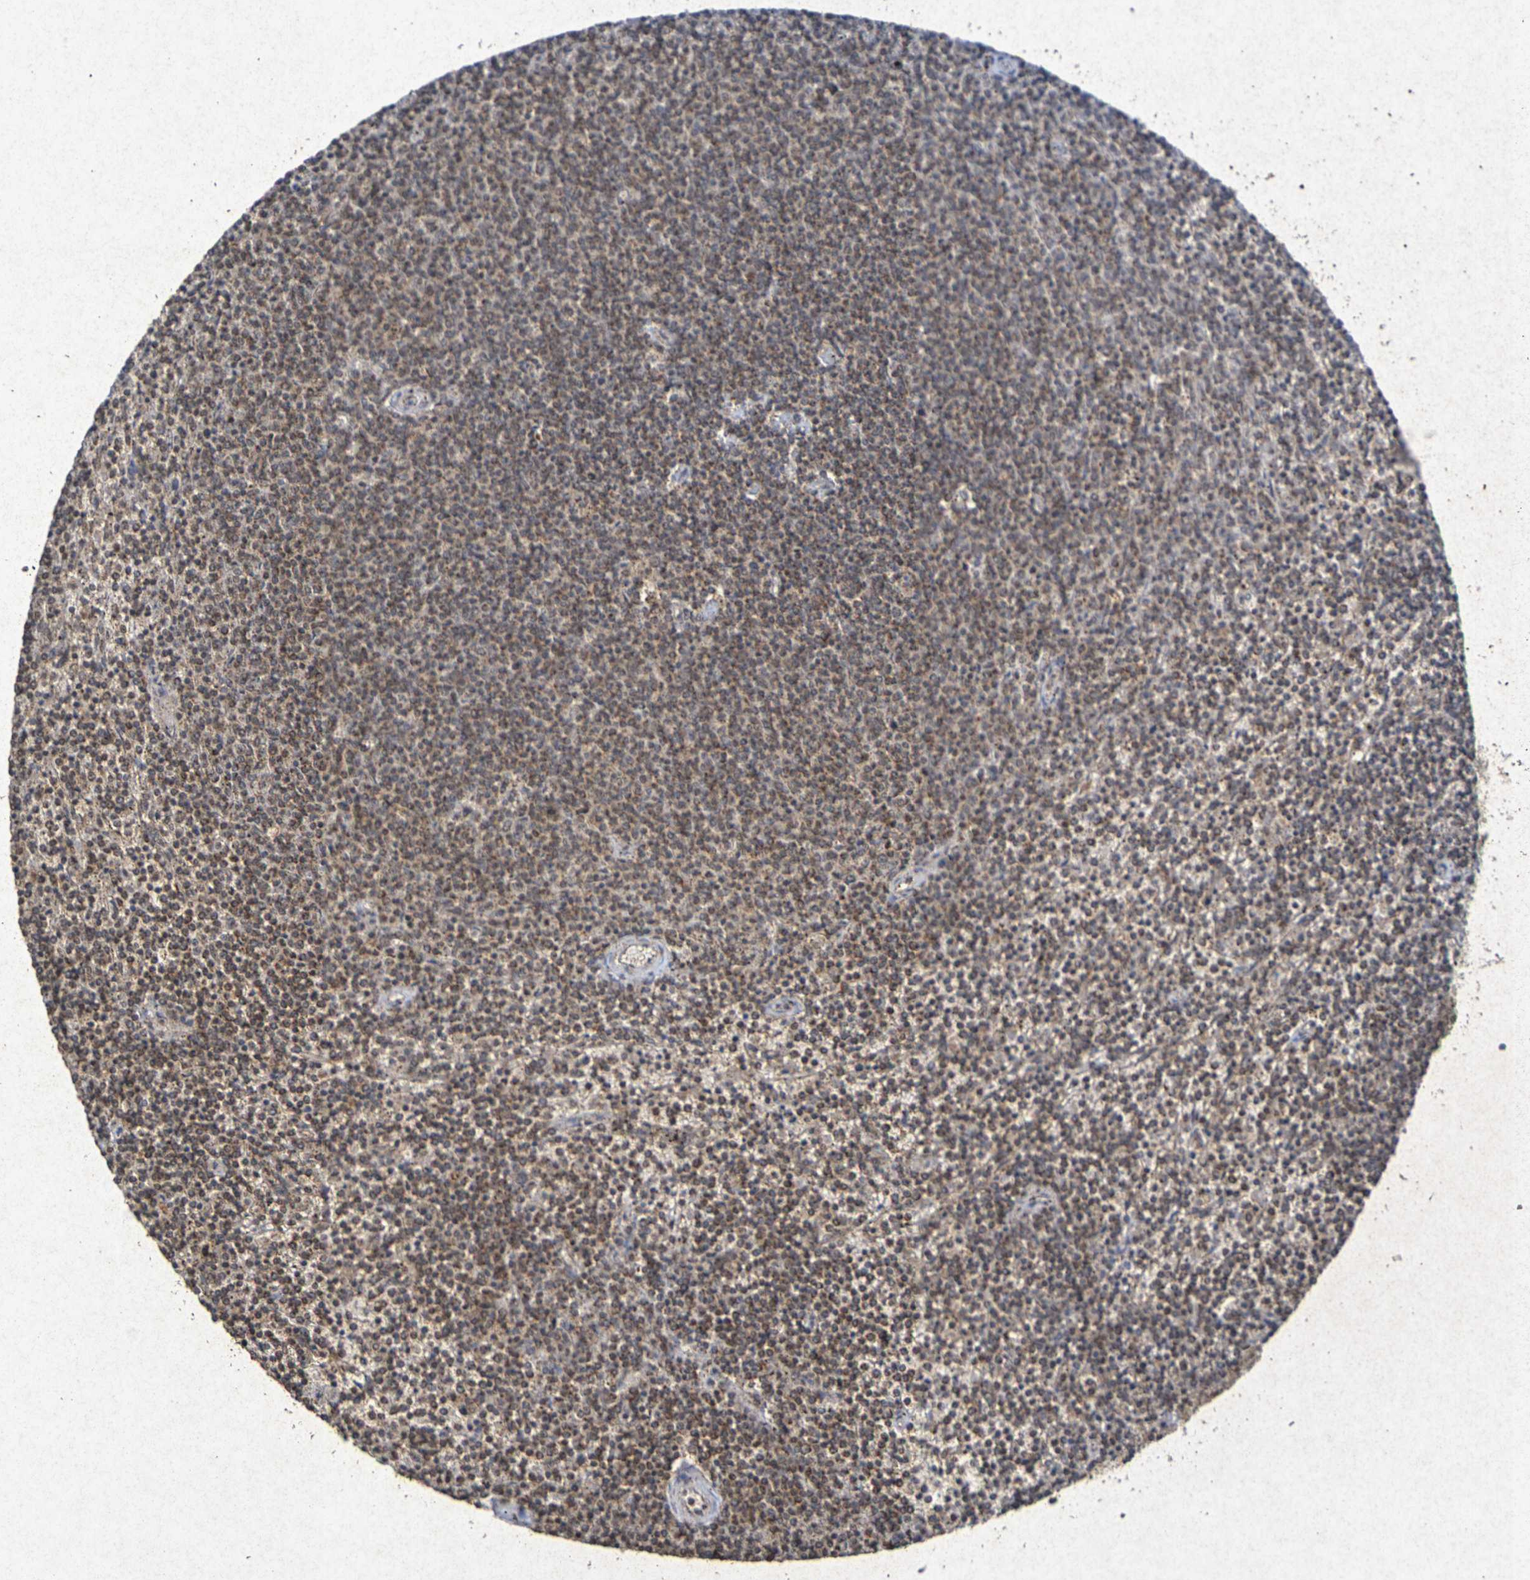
{"staining": {"intensity": "moderate", "quantity": ">75%", "location": "cytoplasmic/membranous,nuclear"}, "tissue": "lymphoma", "cell_type": "Tumor cells", "image_type": "cancer", "snomed": [{"axis": "morphology", "description": "Malignant lymphoma, non-Hodgkin's type, Low grade"}, {"axis": "topography", "description": "Spleen"}], "caption": "Protein analysis of malignant lymphoma, non-Hodgkin's type (low-grade) tissue exhibits moderate cytoplasmic/membranous and nuclear staining in approximately >75% of tumor cells.", "gene": "GUCY1A2", "patient": {"sex": "female", "age": 50}}